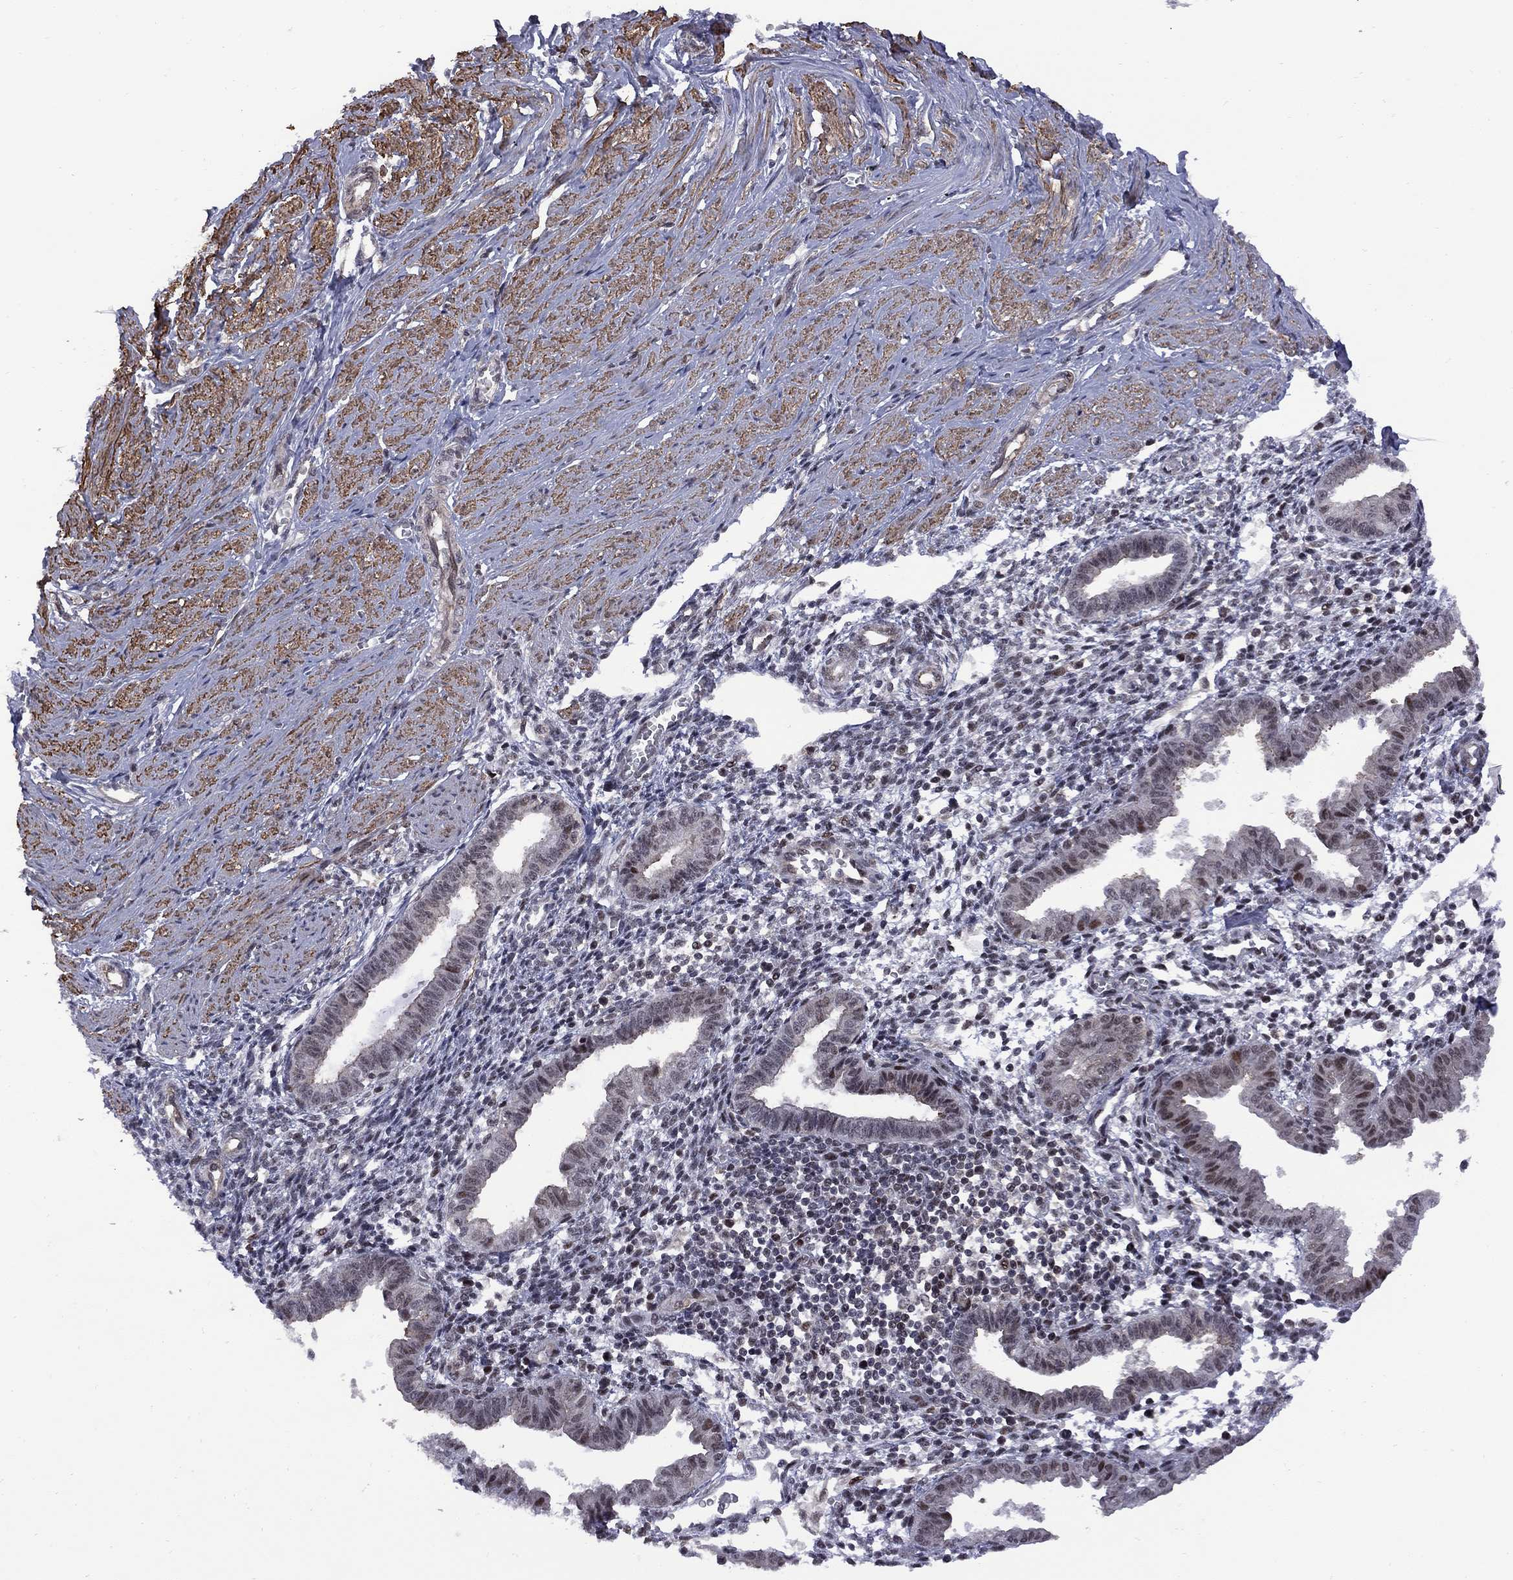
{"staining": {"intensity": "strong", "quantity": "25%-75%", "location": "nuclear"}, "tissue": "endometrium", "cell_type": "Cells in endometrial stroma", "image_type": "normal", "snomed": [{"axis": "morphology", "description": "Normal tissue, NOS"}, {"axis": "topography", "description": "Endometrium"}], "caption": "Immunohistochemistry (IHC) of normal human endometrium demonstrates high levels of strong nuclear staining in about 25%-75% of cells in endometrial stroma. (DAB (3,3'-diaminobenzidine) = brown stain, brightfield microscopy at high magnification).", "gene": "BRF1", "patient": {"sex": "female", "age": 37}}